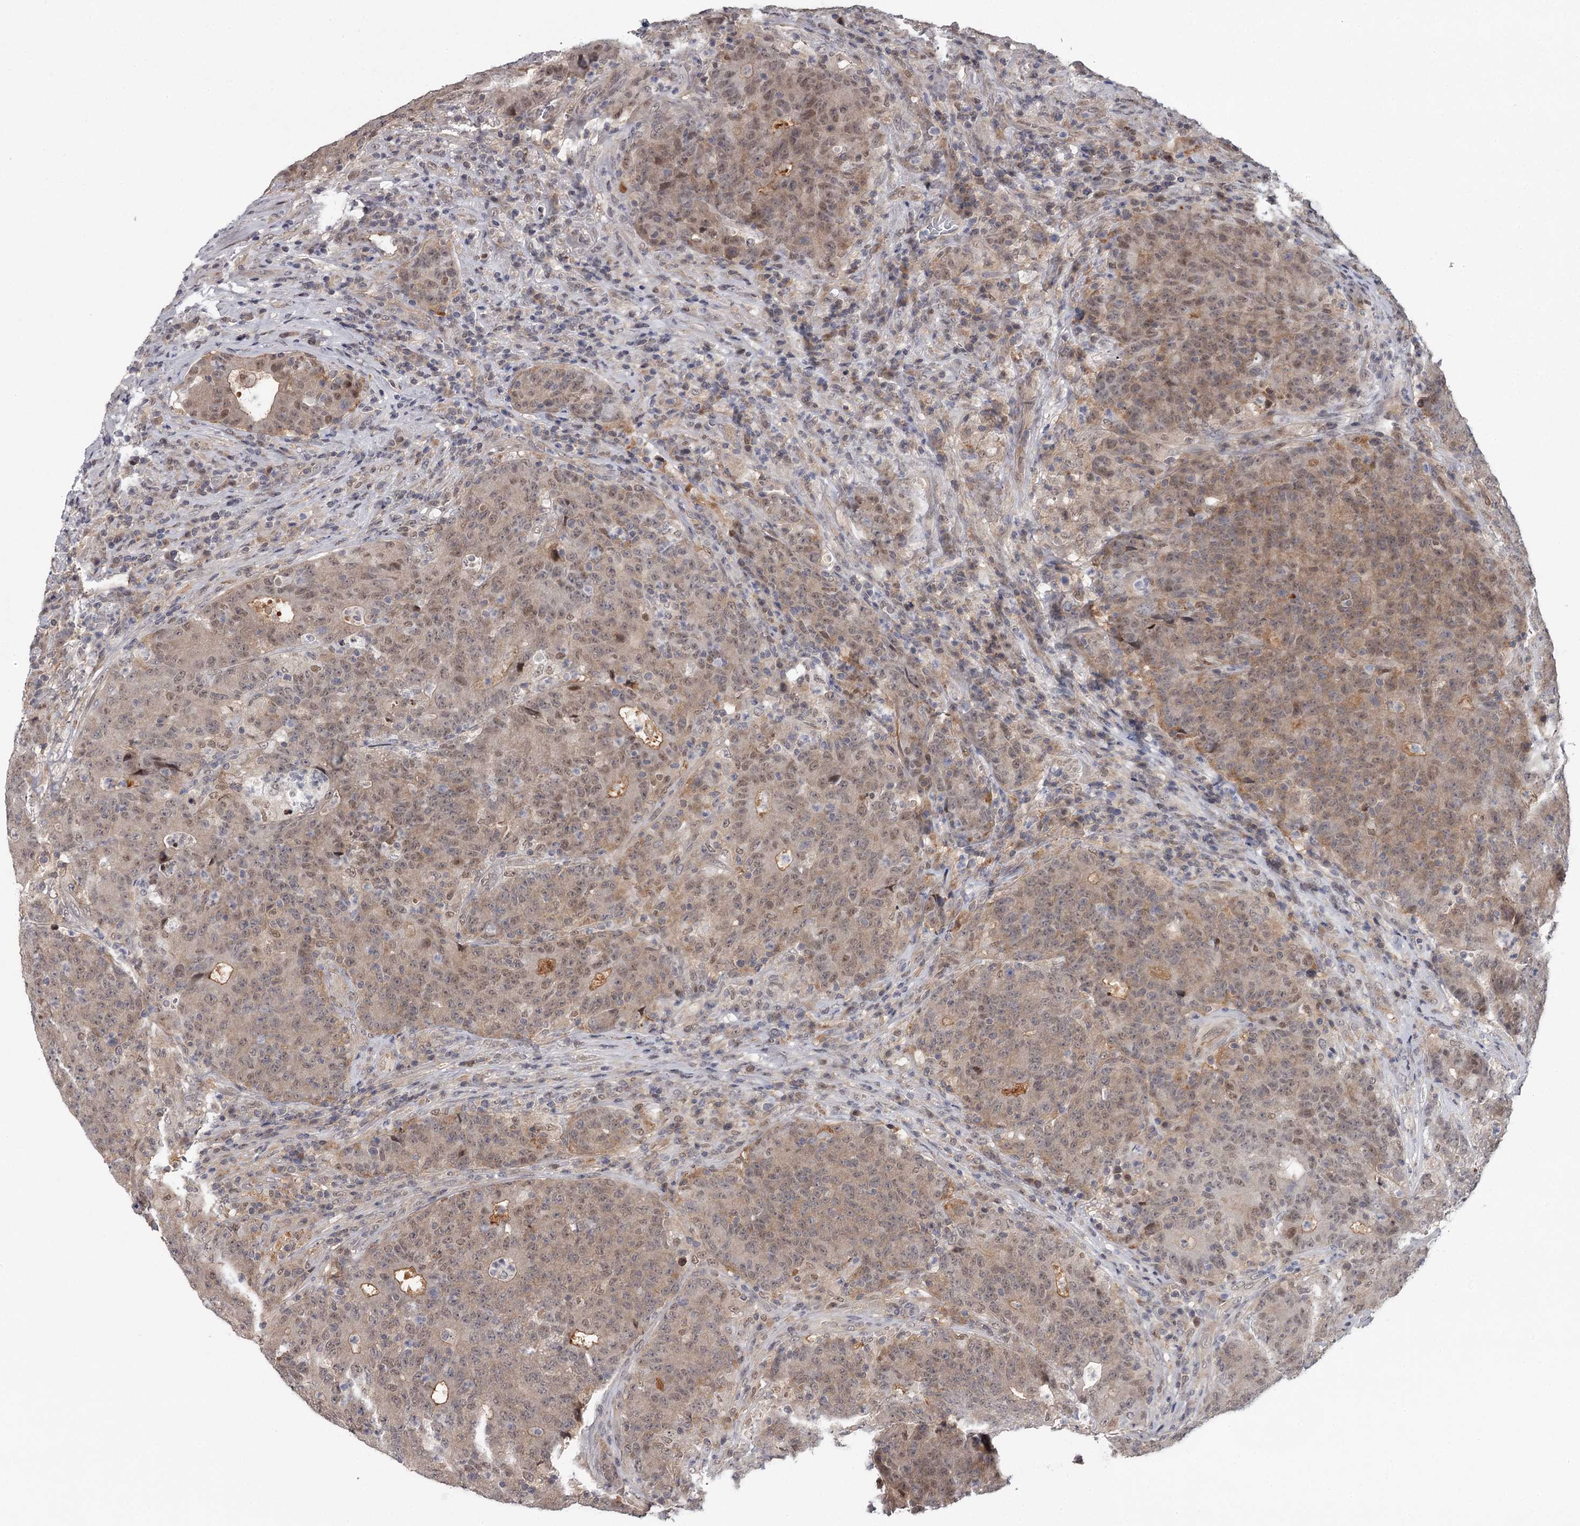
{"staining": {"intensity": "weak", "quantity": "25%-75%", "location": "cytoplasmic/membranous,nuclear"}, "tissue": "colorectal cancer", "cell_type": "Tumor cells", "image_type": "cancer", "snomed": [{"axis": "morphology", "description": "Adenocarcinoma, NOS"}, {"axis": "topography", "description": "Colon"}], "caption": "Protein positivity by immunohistochemistry (IHC) displays weak cytoplasmic/membranous and nuclear positivity in approximately 25%-75% of tumor cells in colorectal cancer.", "gene": "GTSF1", "patient": {"sex": "female", "age": 75}}